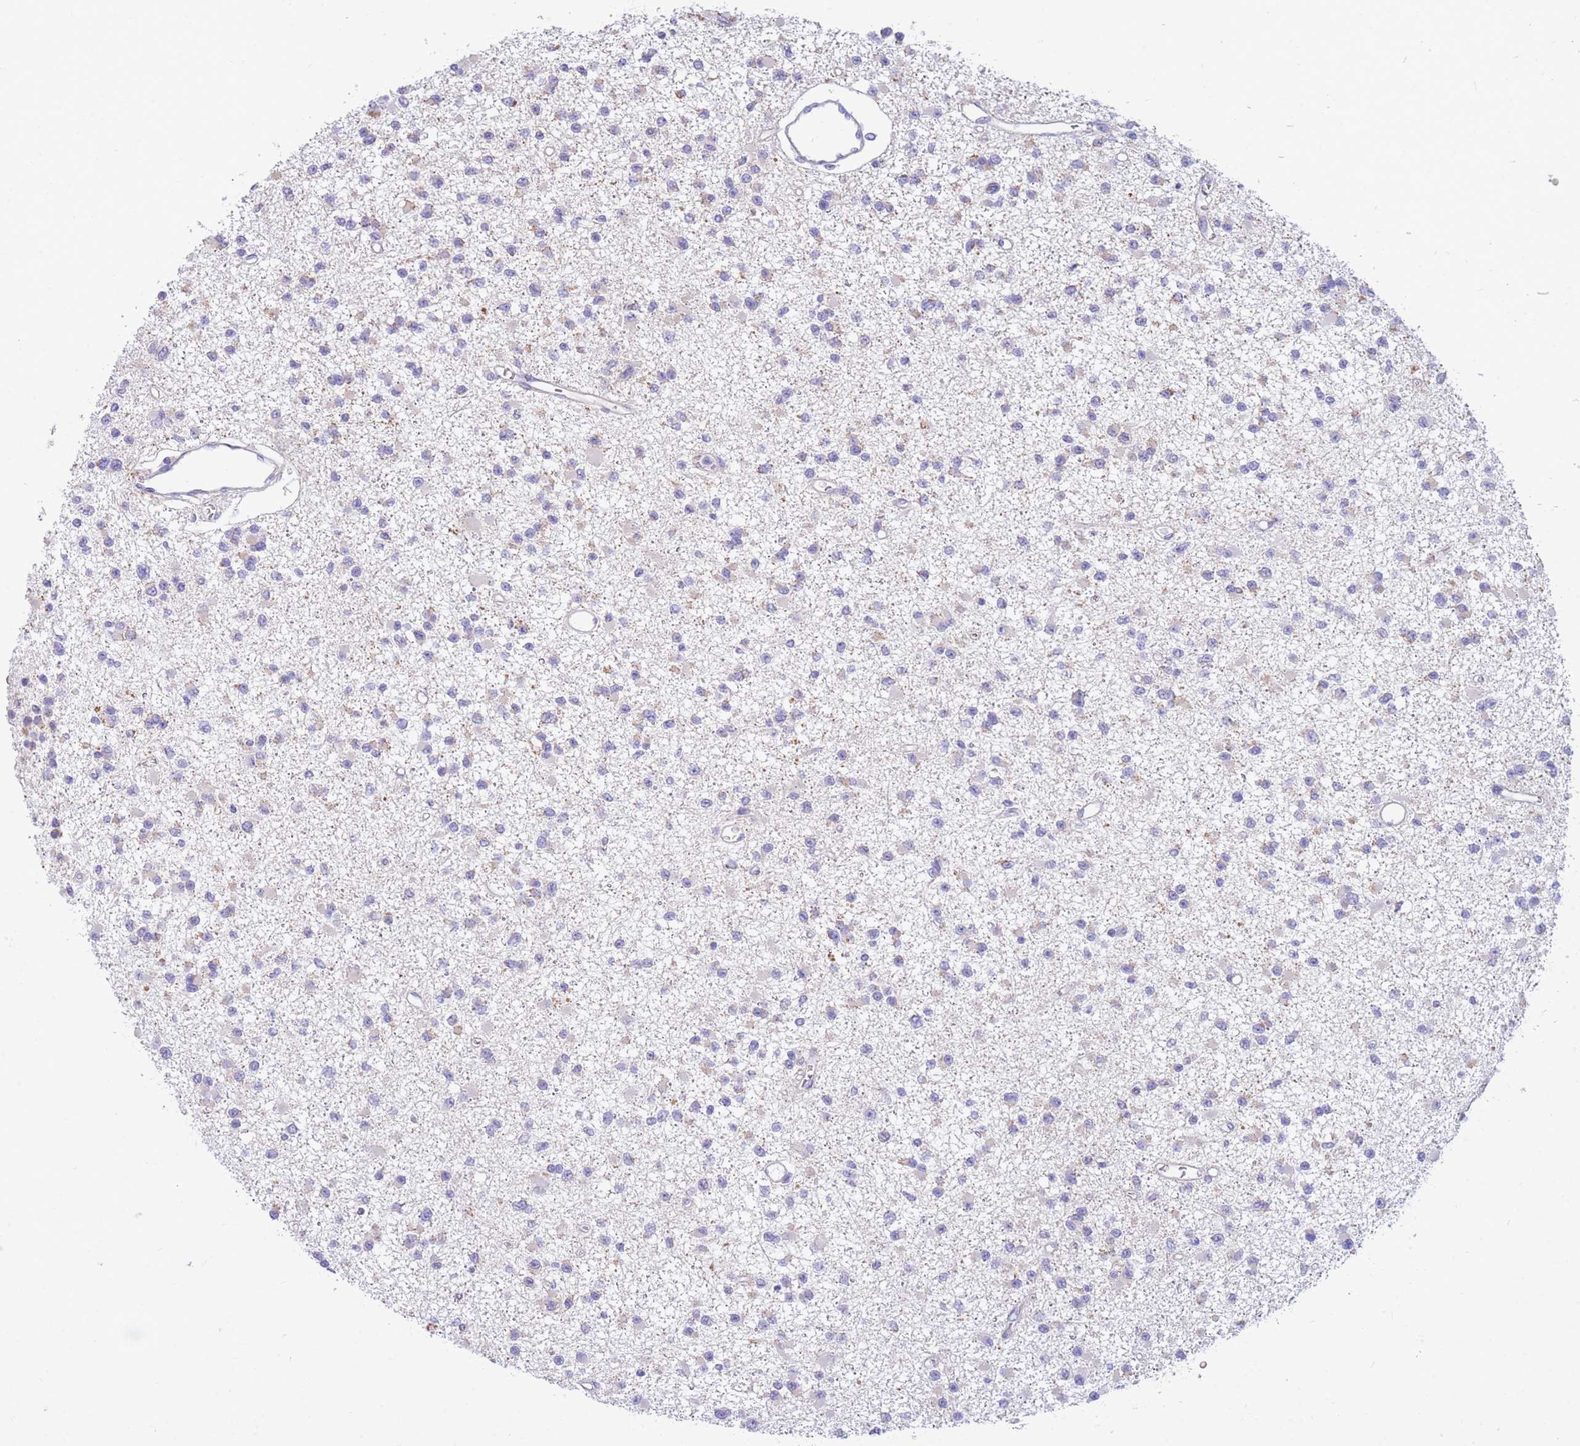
{"staining": {"intensity": "negative", "quantity": "none", "location": "none"}, "tissue": "glioma", "cell_type": "Tumor cells", "image_type": "cancer", "snomed": [{"axis": "morphology", "description": "Glioma, malignant, Low grade"}, {"axis": "topography", "description": "Brain"}], "caption": "Immunohistochemistry (IHC) of human glioma reveals no expression in tumor cells. Nuclei are stained in blue.", "gene": "DHRS11", "patient": {"sex": "female", "age": 22}}